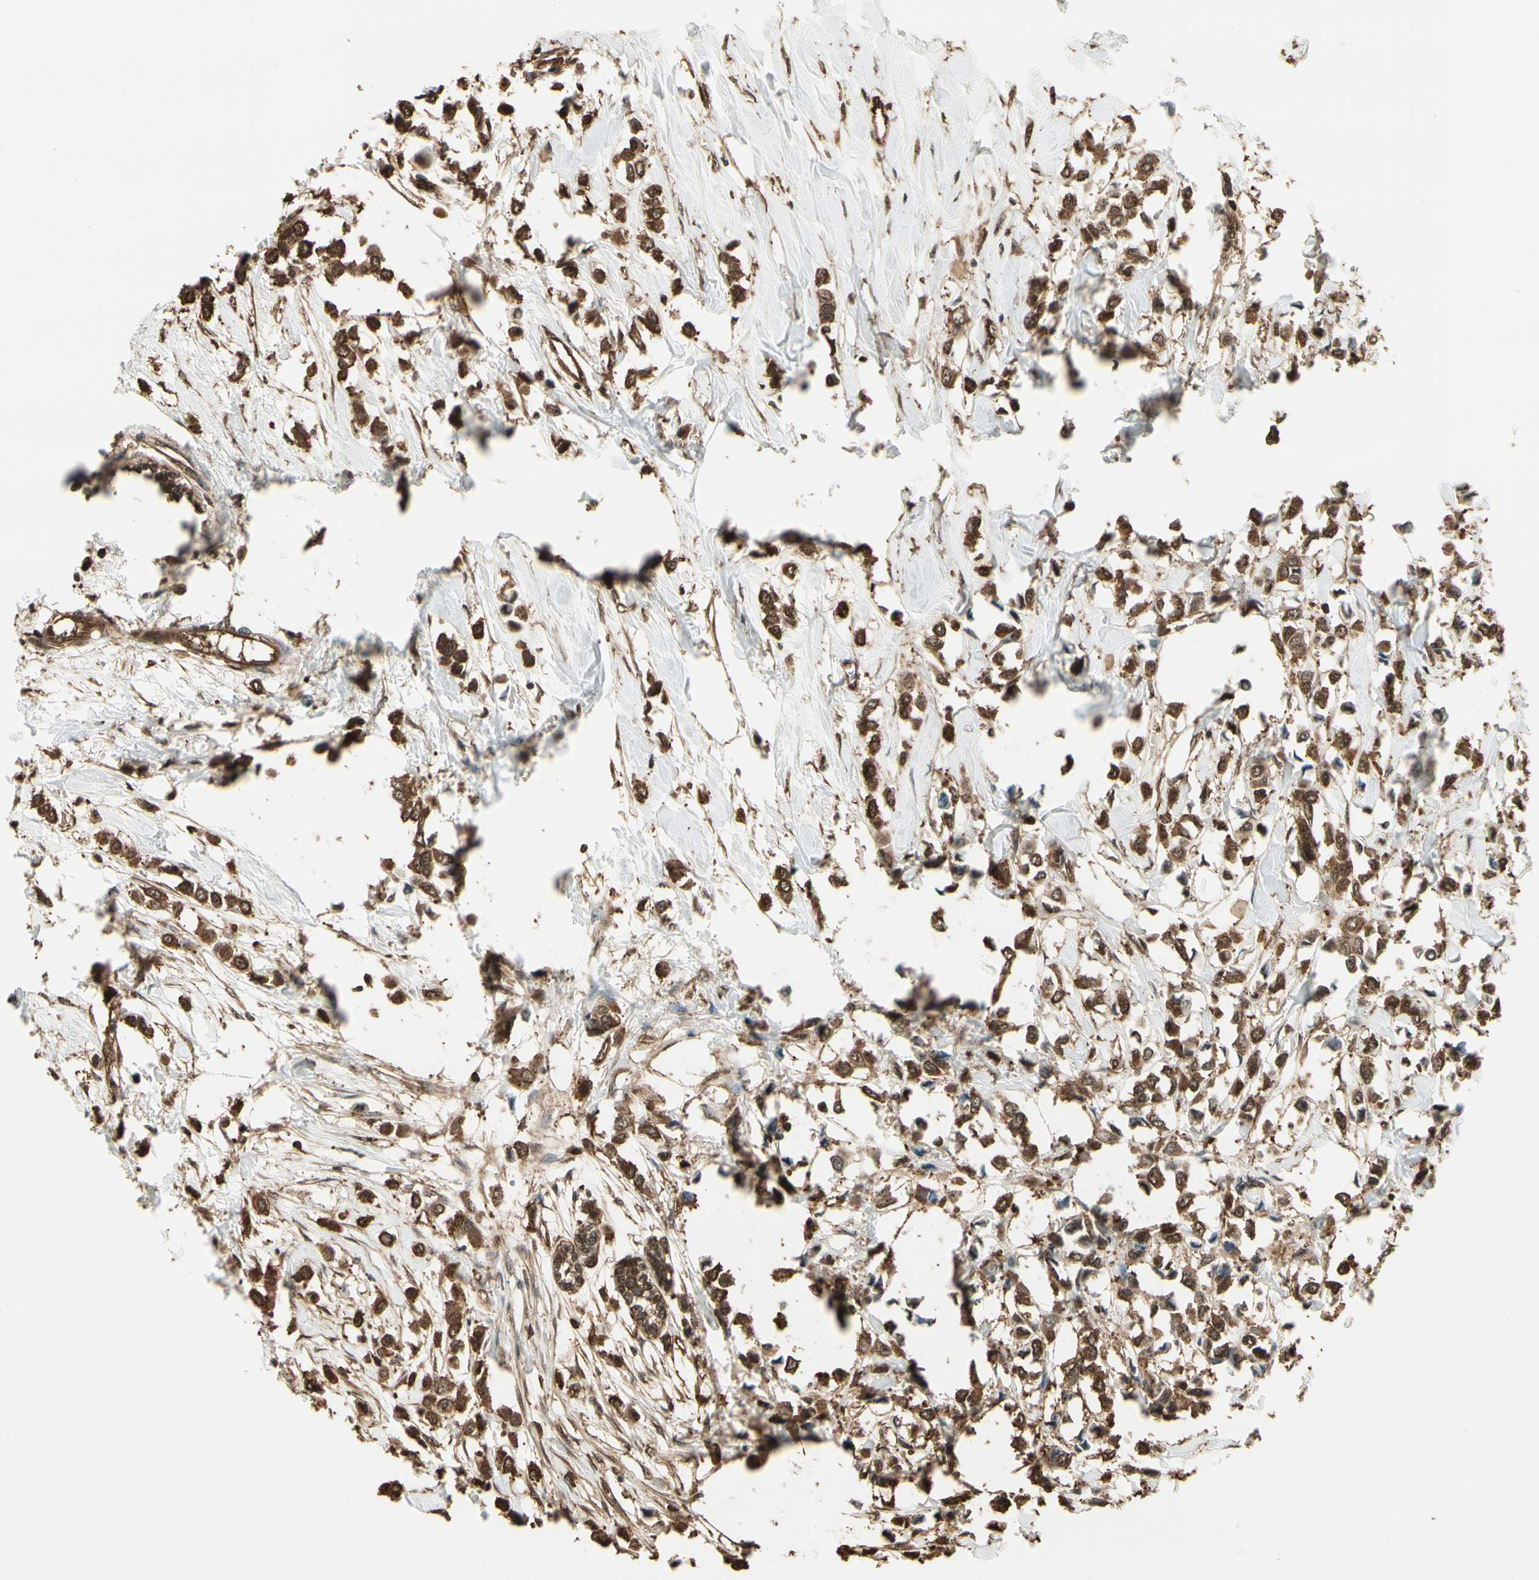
{"staining": {"intensity": "strong", "quantity": ">75%", "location": "cytoplasmic/membranous,nuclear"}, "tissue": "breast cancer", "cell_type": "Tumor cells", "image_type": "cancer", "snomed": [{"axis": "morphology", "description": "Lobular carcinoma"}, {"axis": "topography", "description": "Breast"}], "caption": "Lobular carcinoma (breast) stained with immunohistochemistry reveals strong cytoplasmic/membranous and nuclear staining in about >75% of tumor cells. The staining was performed using DAB (3,3'-diaminobenzidine), with brown indicating positive protein expression. Nuclei are stained blue with hematoxylin.", "gene": "YWHAE", "patient": {"sex": "female", "age": 51}}